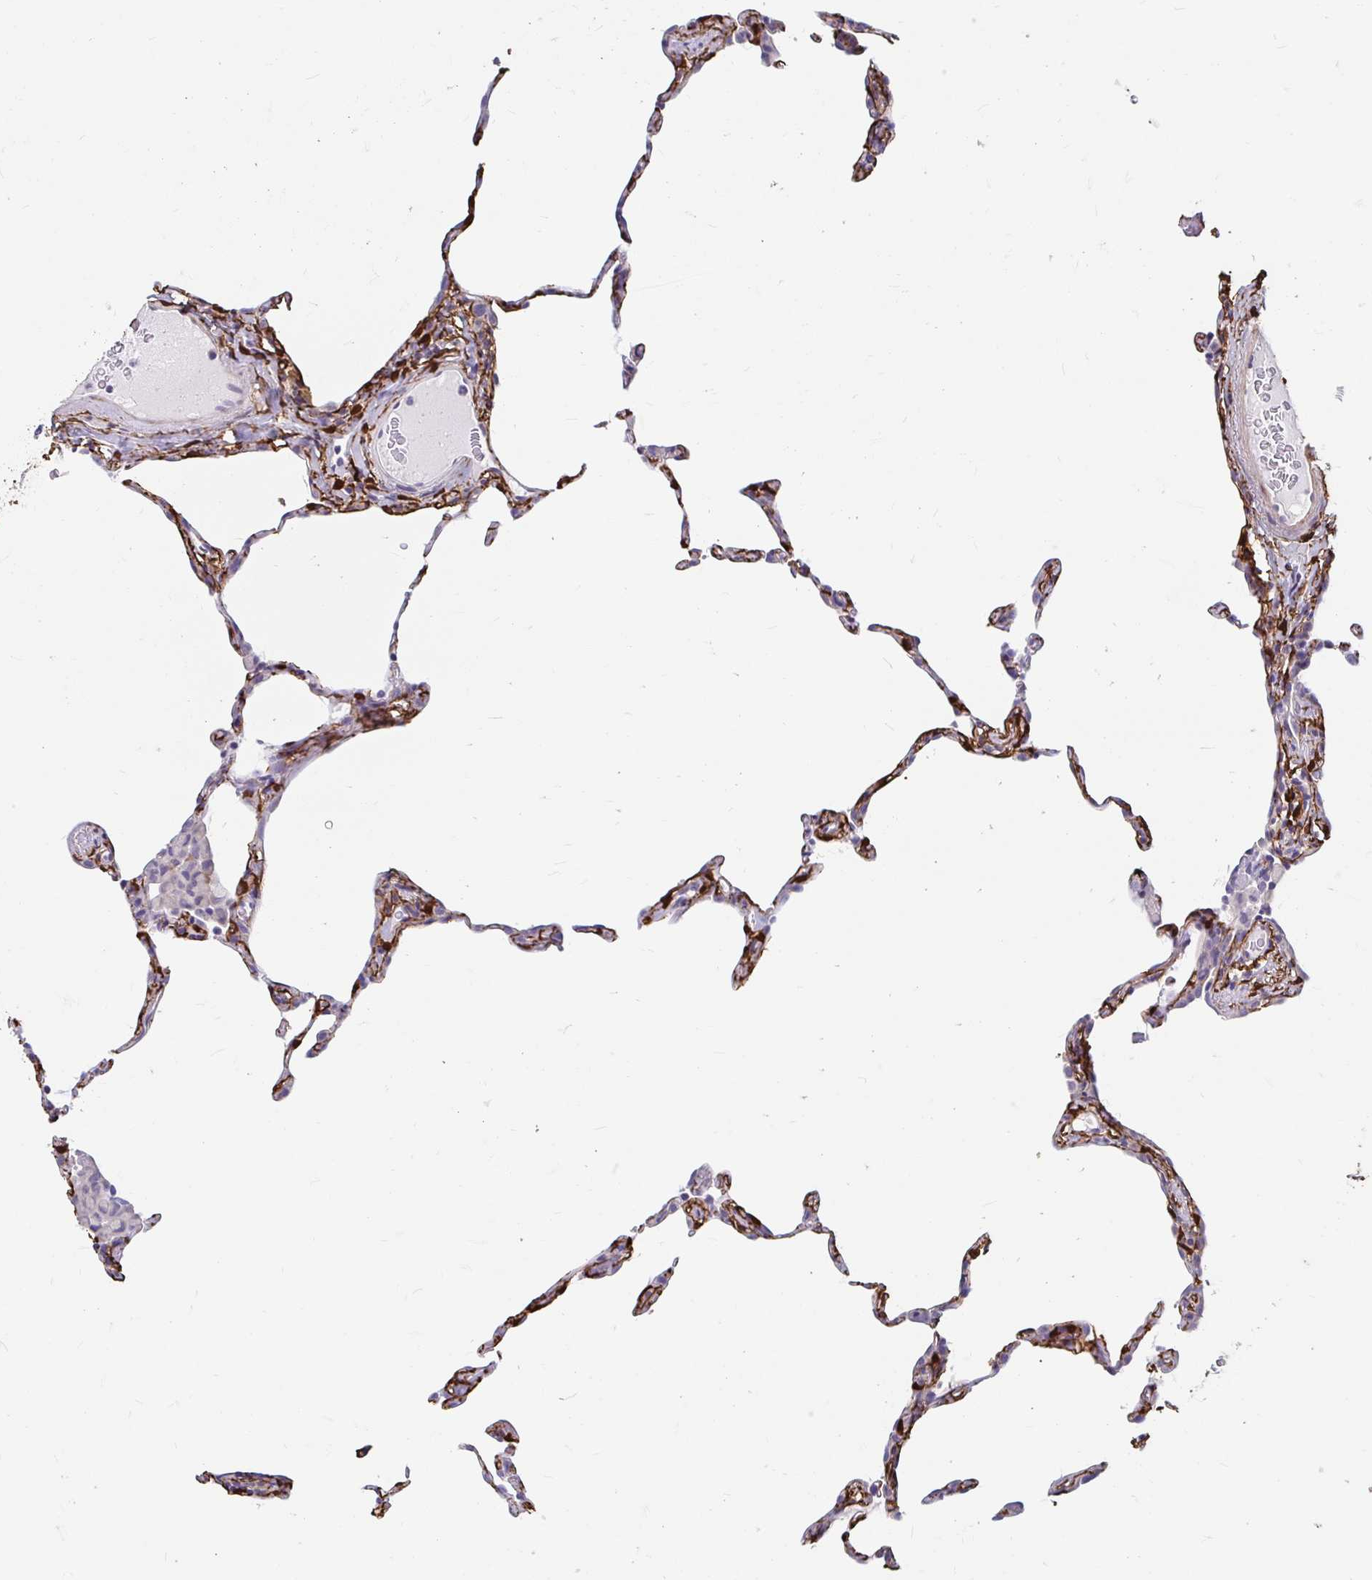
{"staining": {"intensity": "moderate", "quantity": "<25%", "location": "cytoplasmic/membranous"}, "tissue": "lung", "cell_type": "Alveolar cells", "image_type": "normal", "snomed": [{"axis": "morphology", "description": "Normal tissue, NOS"}, {"axis": "topography", "description": "Lung"}], "caption": "Immunohistochemical staining of unremarkable human lung shows moderate cytoplasmic/membranous protein expression in approximately <25% of alveolar cells. (Stains: DAB (3,3'-diaminobenzidine) in brown, nuclei in blue, Microscopy: brightfield microscopy at high magnification).", "gene": "ADH1A", "patient": {"sex": "female", "age": 57}}